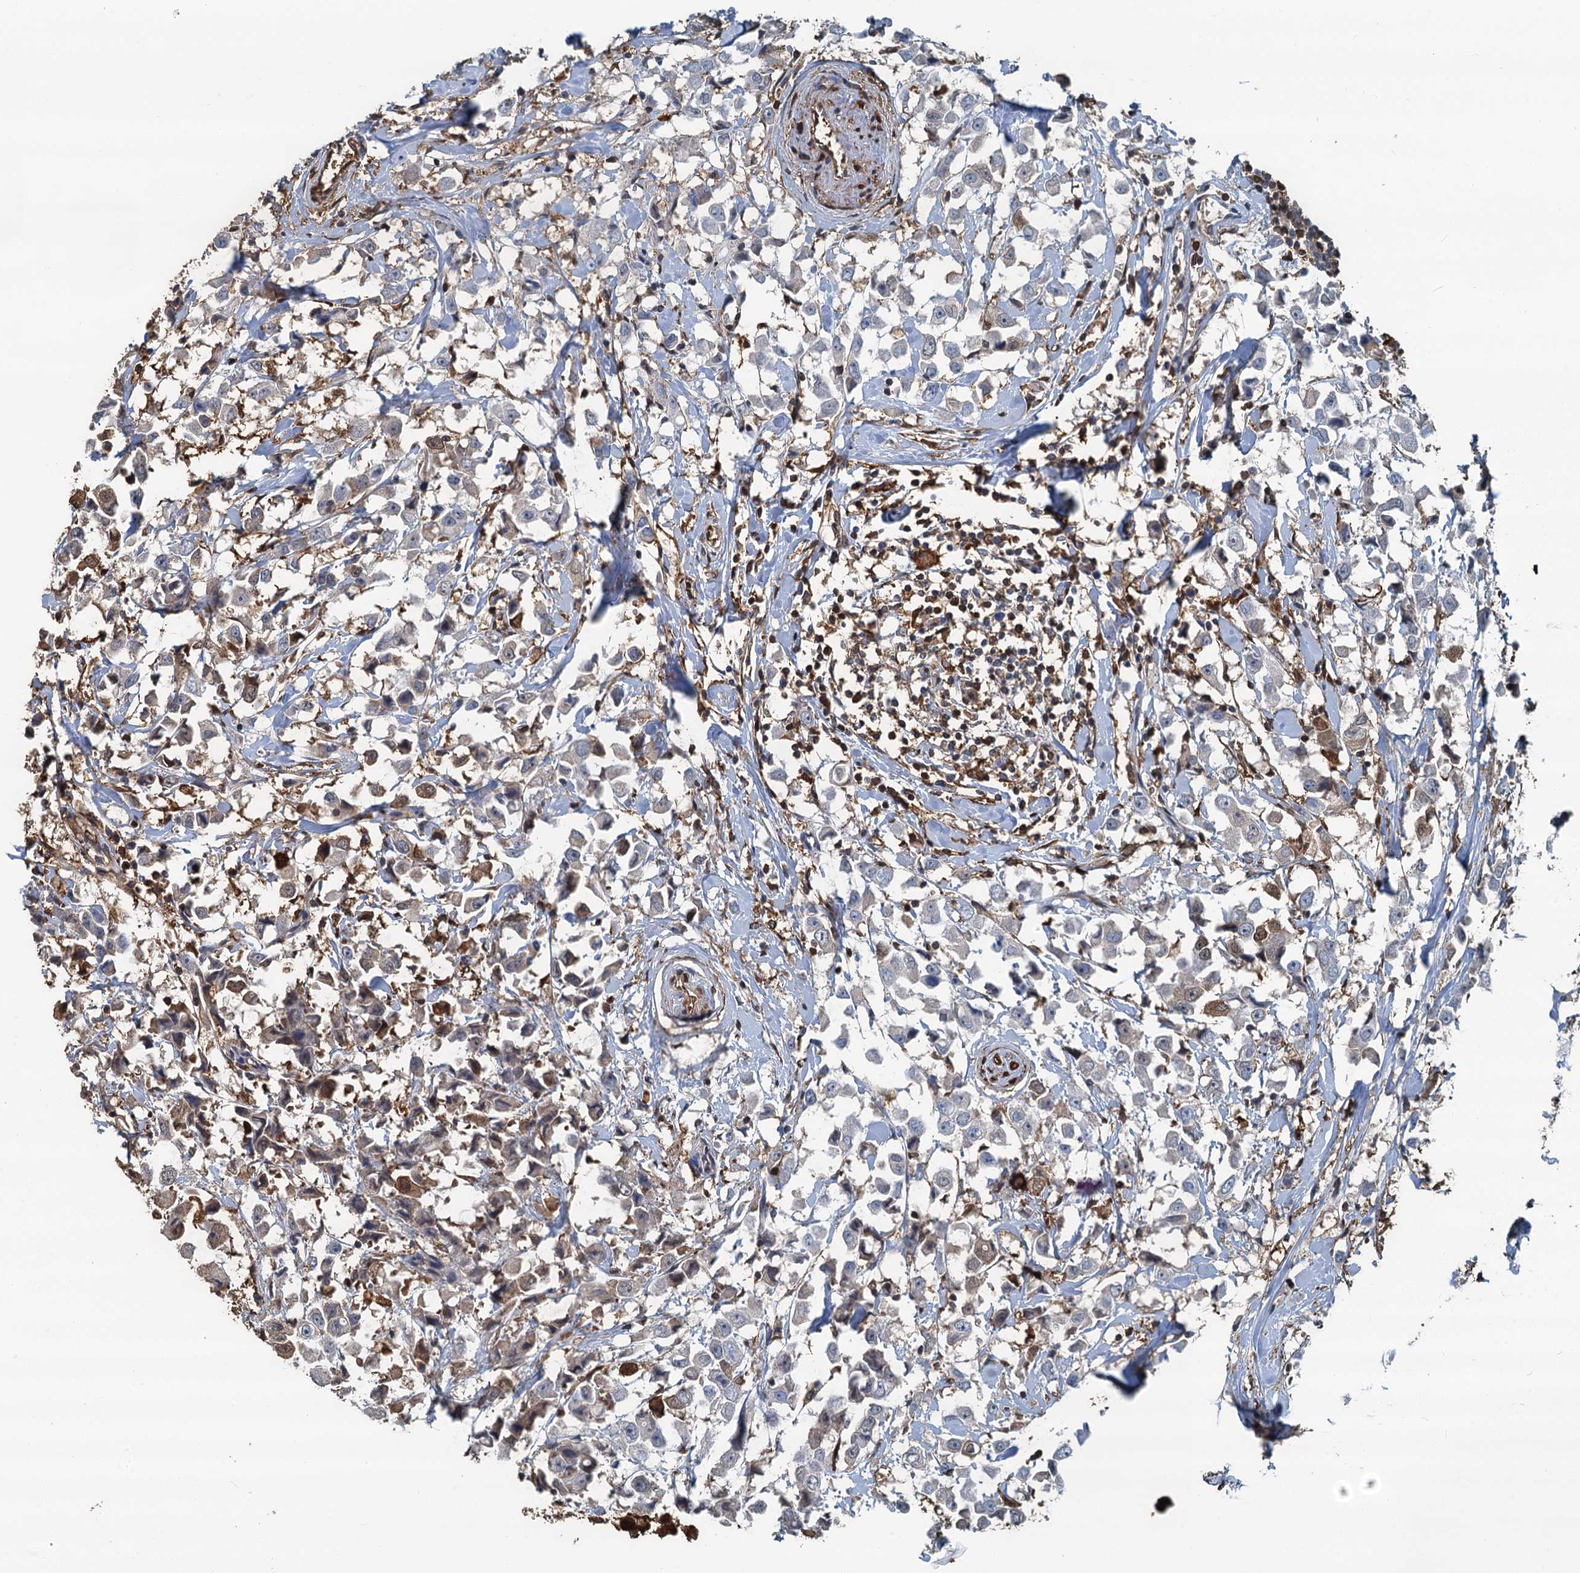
{"staining": {"intensity": "weak", "quantity": "<25%", "location": "cytoplasmic/membranous"}, "tissue": "breast cancer", "cell_type": "Tumor cells", "image_type": "cancer", "snomed": [{"axis": "morphology", "description": "Duct carcinoma"}, {"axis": "topography", "description": "Breast"}], "caption": "Immunohistochemistry of human invasive ductal carcinoma (breast) shows no staining in tumor cells. (Brightfield microscopy of DAB IHC at high magnification).", "gene": "S100A6", "patient": {"sex": "female", "age": 61}}